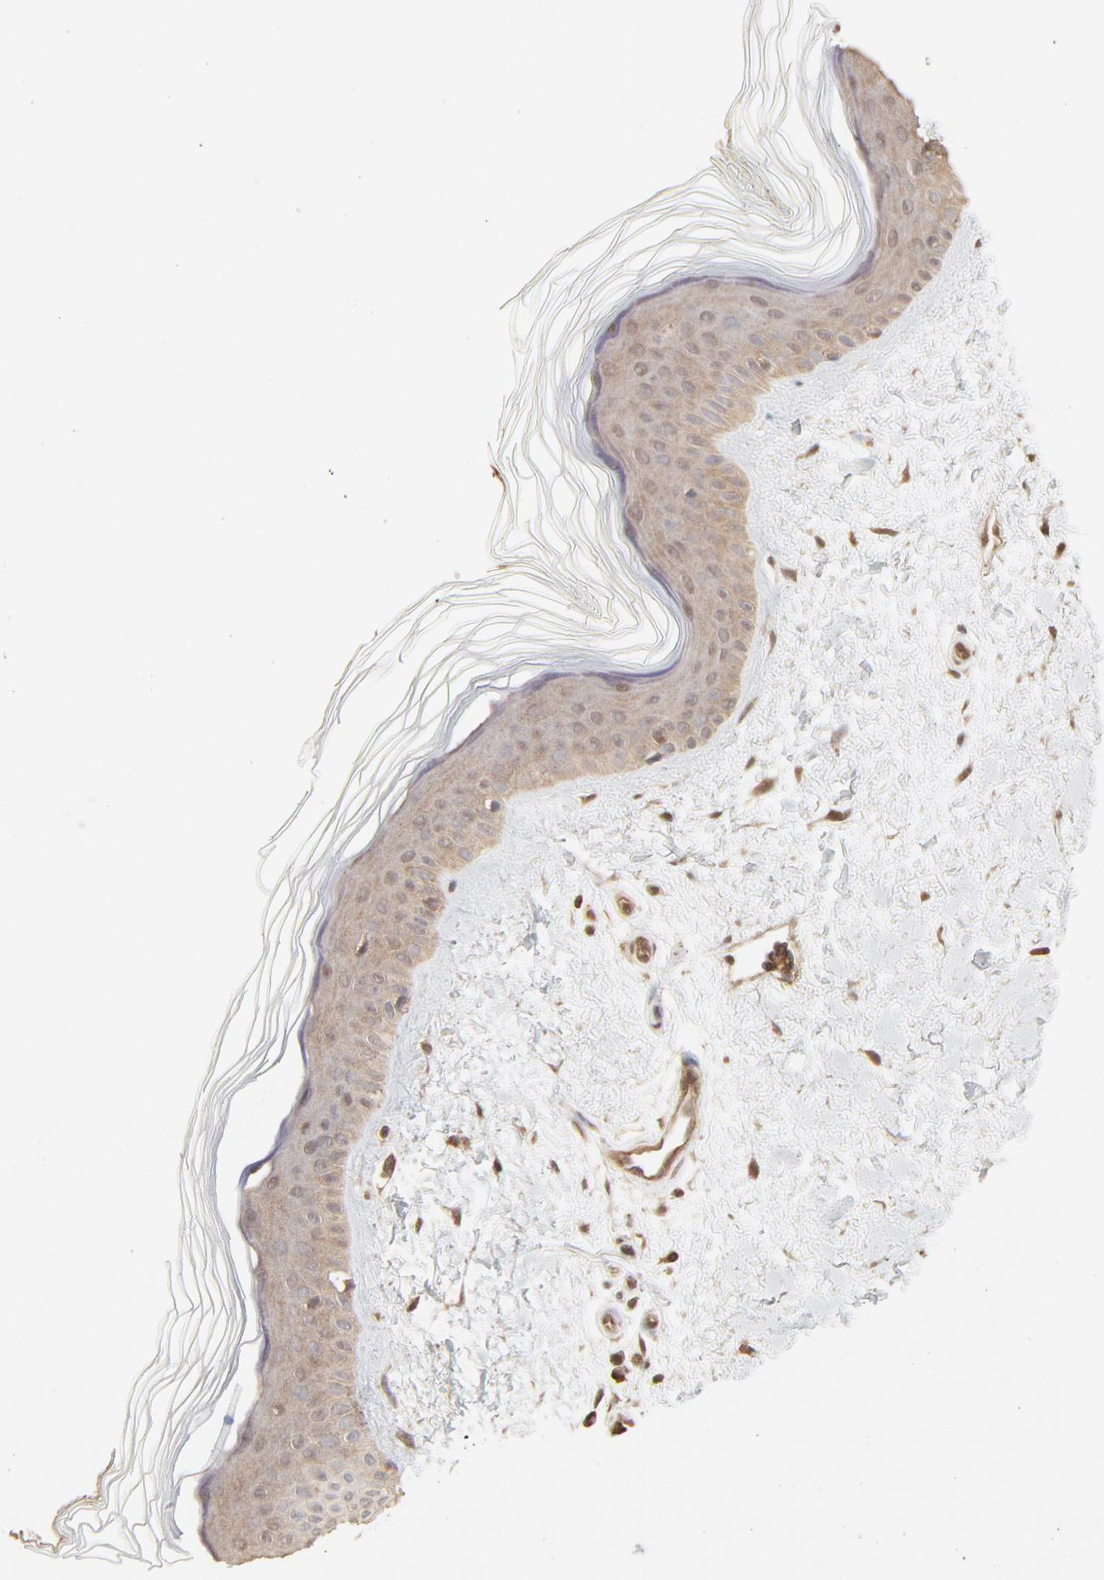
{"staining": {"intensity": "moderate", "quantity": ">75%", "location": "cytoplasmic/membranous"}, "tissue": "skin", "cell_type": "Fibroblasts", "image_type": "normal", "snomed": [{"axis": "morphology", "description": "Normal tissue, NOS"}, {"axis": "topography", "description": "Skin"}], "caption": "Protein expression analysis of benign skin reveals moderate cytoplasmic/membranous staining in about >75% of fibroblasts. (Brightfield microscopy of DAB IHC at high magnification).", "gene": "PPP2CA", "patient": {"sex": "female", "age": 19}}